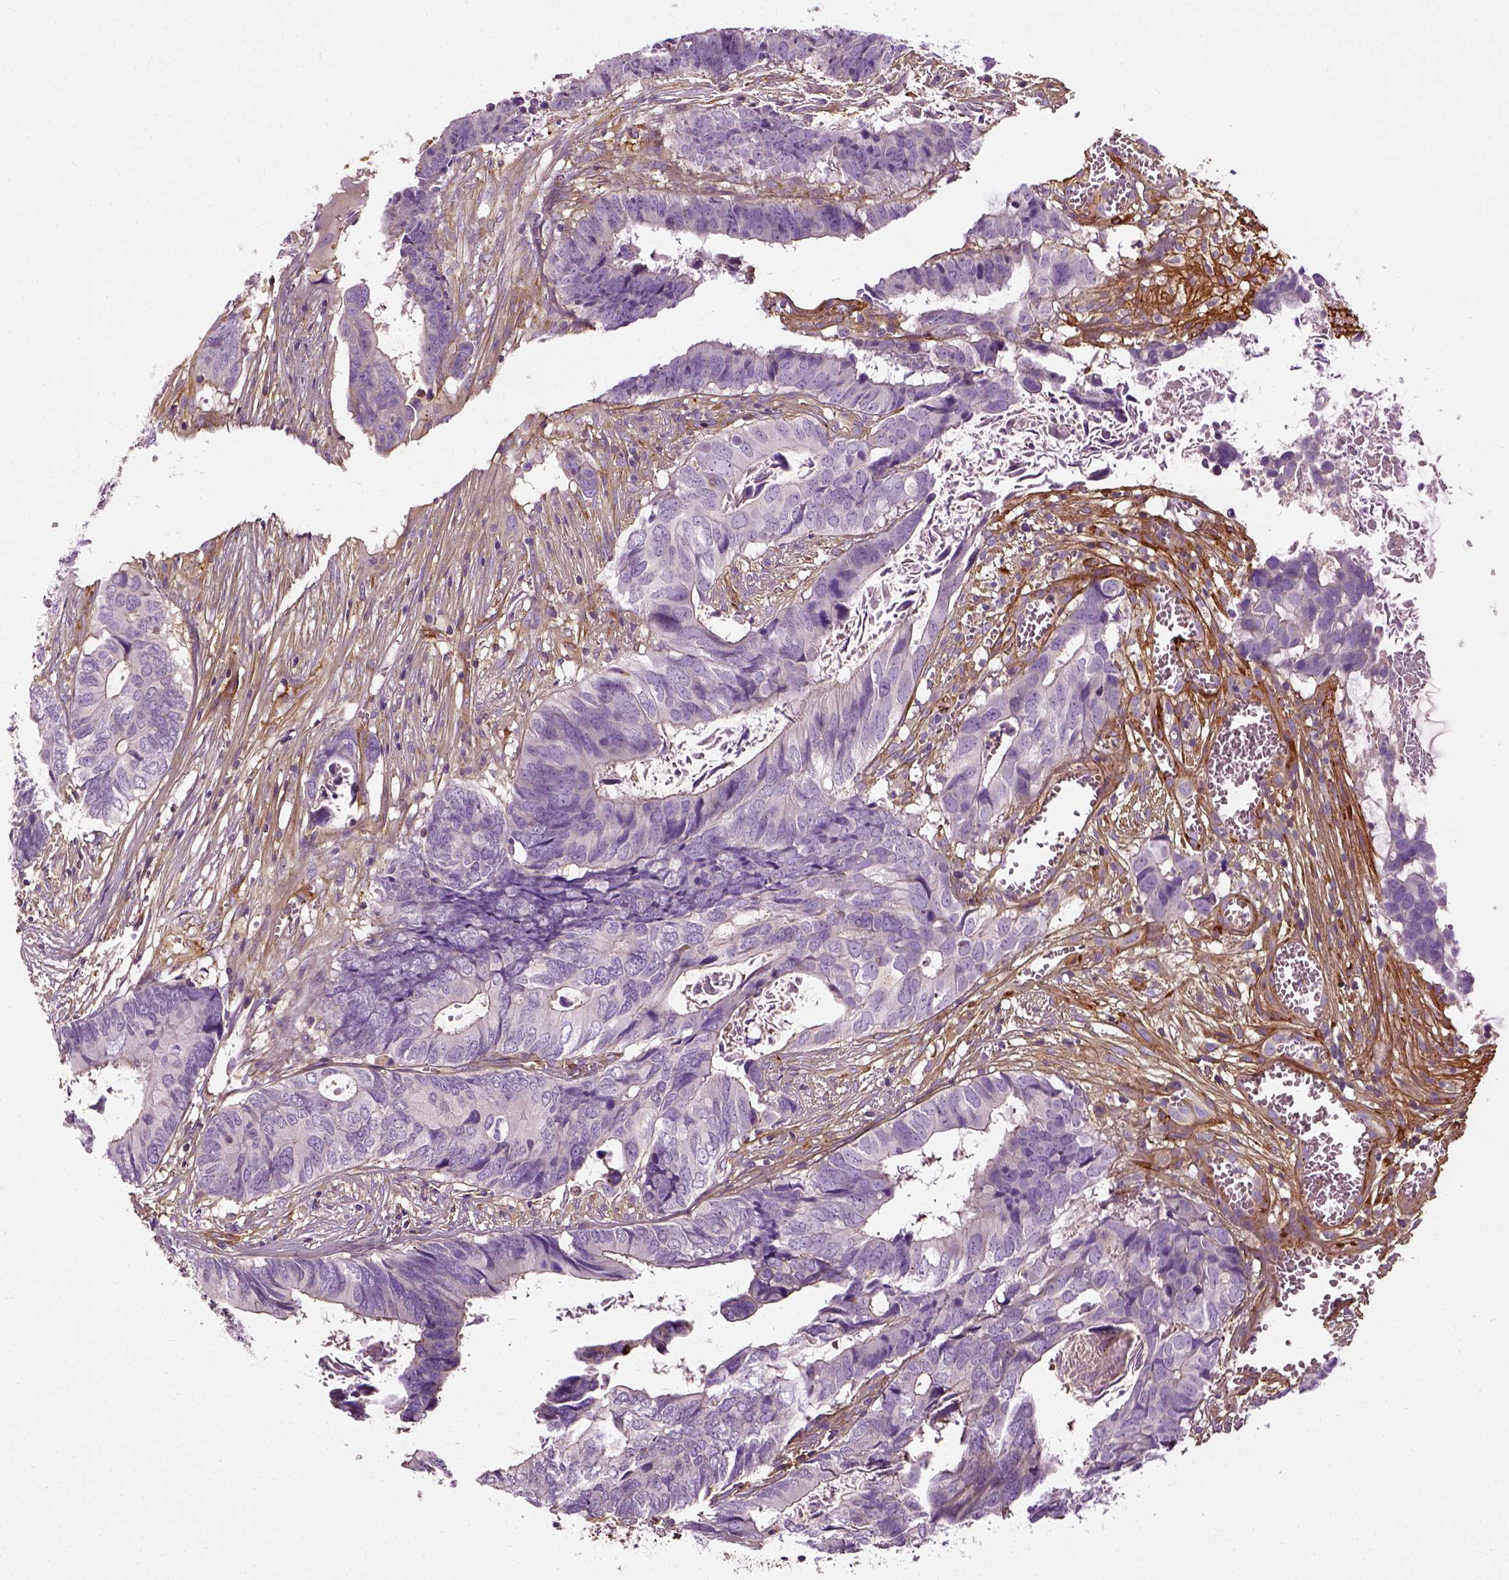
{"staining": {"intensity": "negative", "quantity": "none", "location": "none"}, "tissue": "colorectal cancer", "cell_type": "Tumor cells", "image_type": "cancer", "snomed": [{"axis": "morphology", "description": "Adenocarcinoma, NOS"}, {"axis": "topography", "description": "Colon"}], "caption": "Immunohistochemistry (IHC) photomicrograph of neoplastic tissue: adenocarcinoma (colorectal) stained with DAB (3,3'-diaminobenzidine) shows no significant protein expression in tumor cells. (DAB (3,3'-diaminobenzidine) IHC visualized using brightfield microscopy, high magnification).", "gene": "COL6A2", "patient": {"sex": "female", "age": 82}}